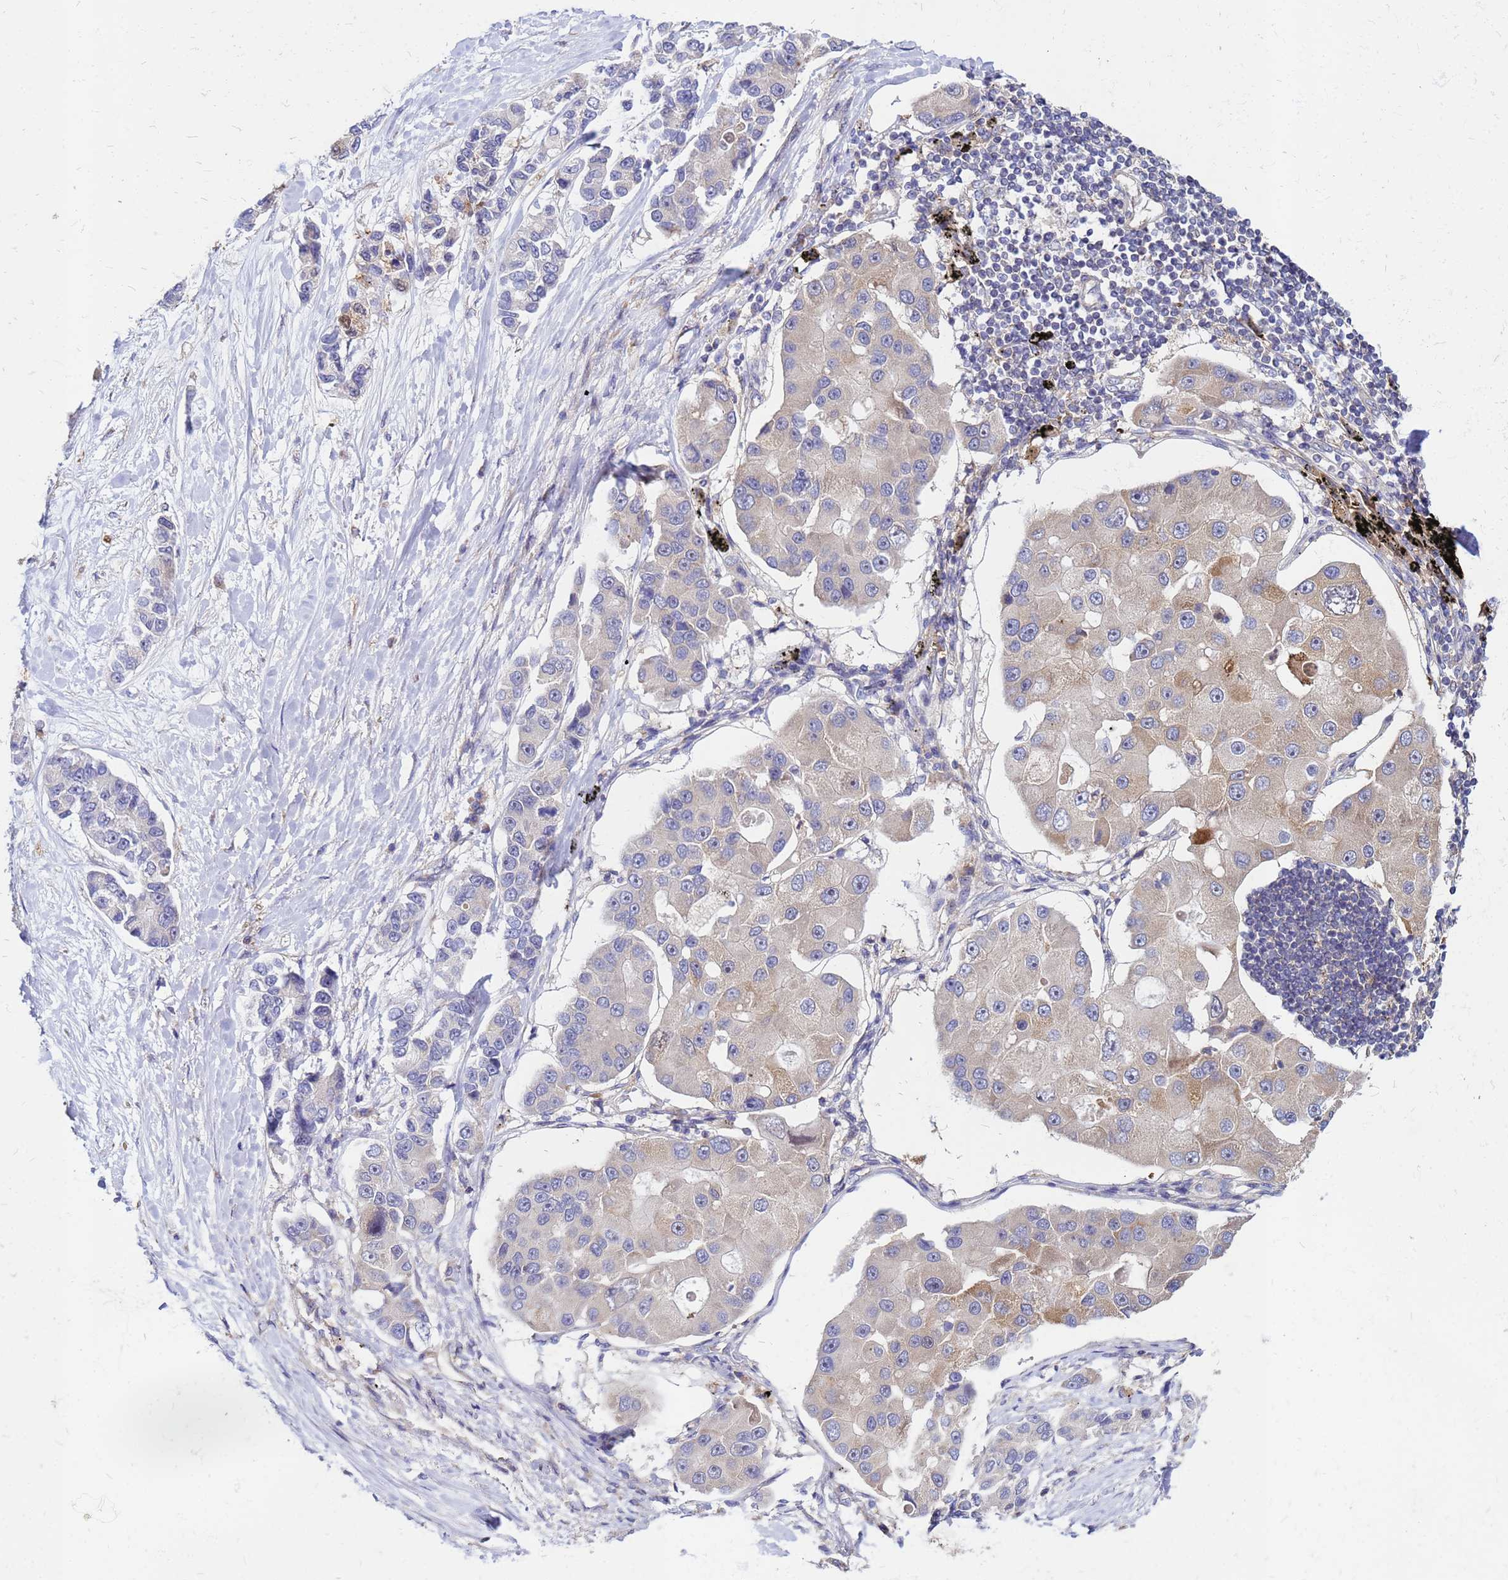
{"staining": {"intensity": "weak", "quantity": "<25%", "location": "cytoplasmic/membranous"}, "tissue": "lung cancer", "cell_type": "Tumor cells", "image_type": "cancer", "snomed": [{"axis": "morphology", "description": "Adenocarcinoma, NOS"}, {"axis": "topography", "description": "Lung"}], "caption": "Micrograph shows no protein expression in tumor cells of adenocarcinoma (lung) tissue.", "gene": "MOB2", "patient": {"sex": "female", "age": 54}}